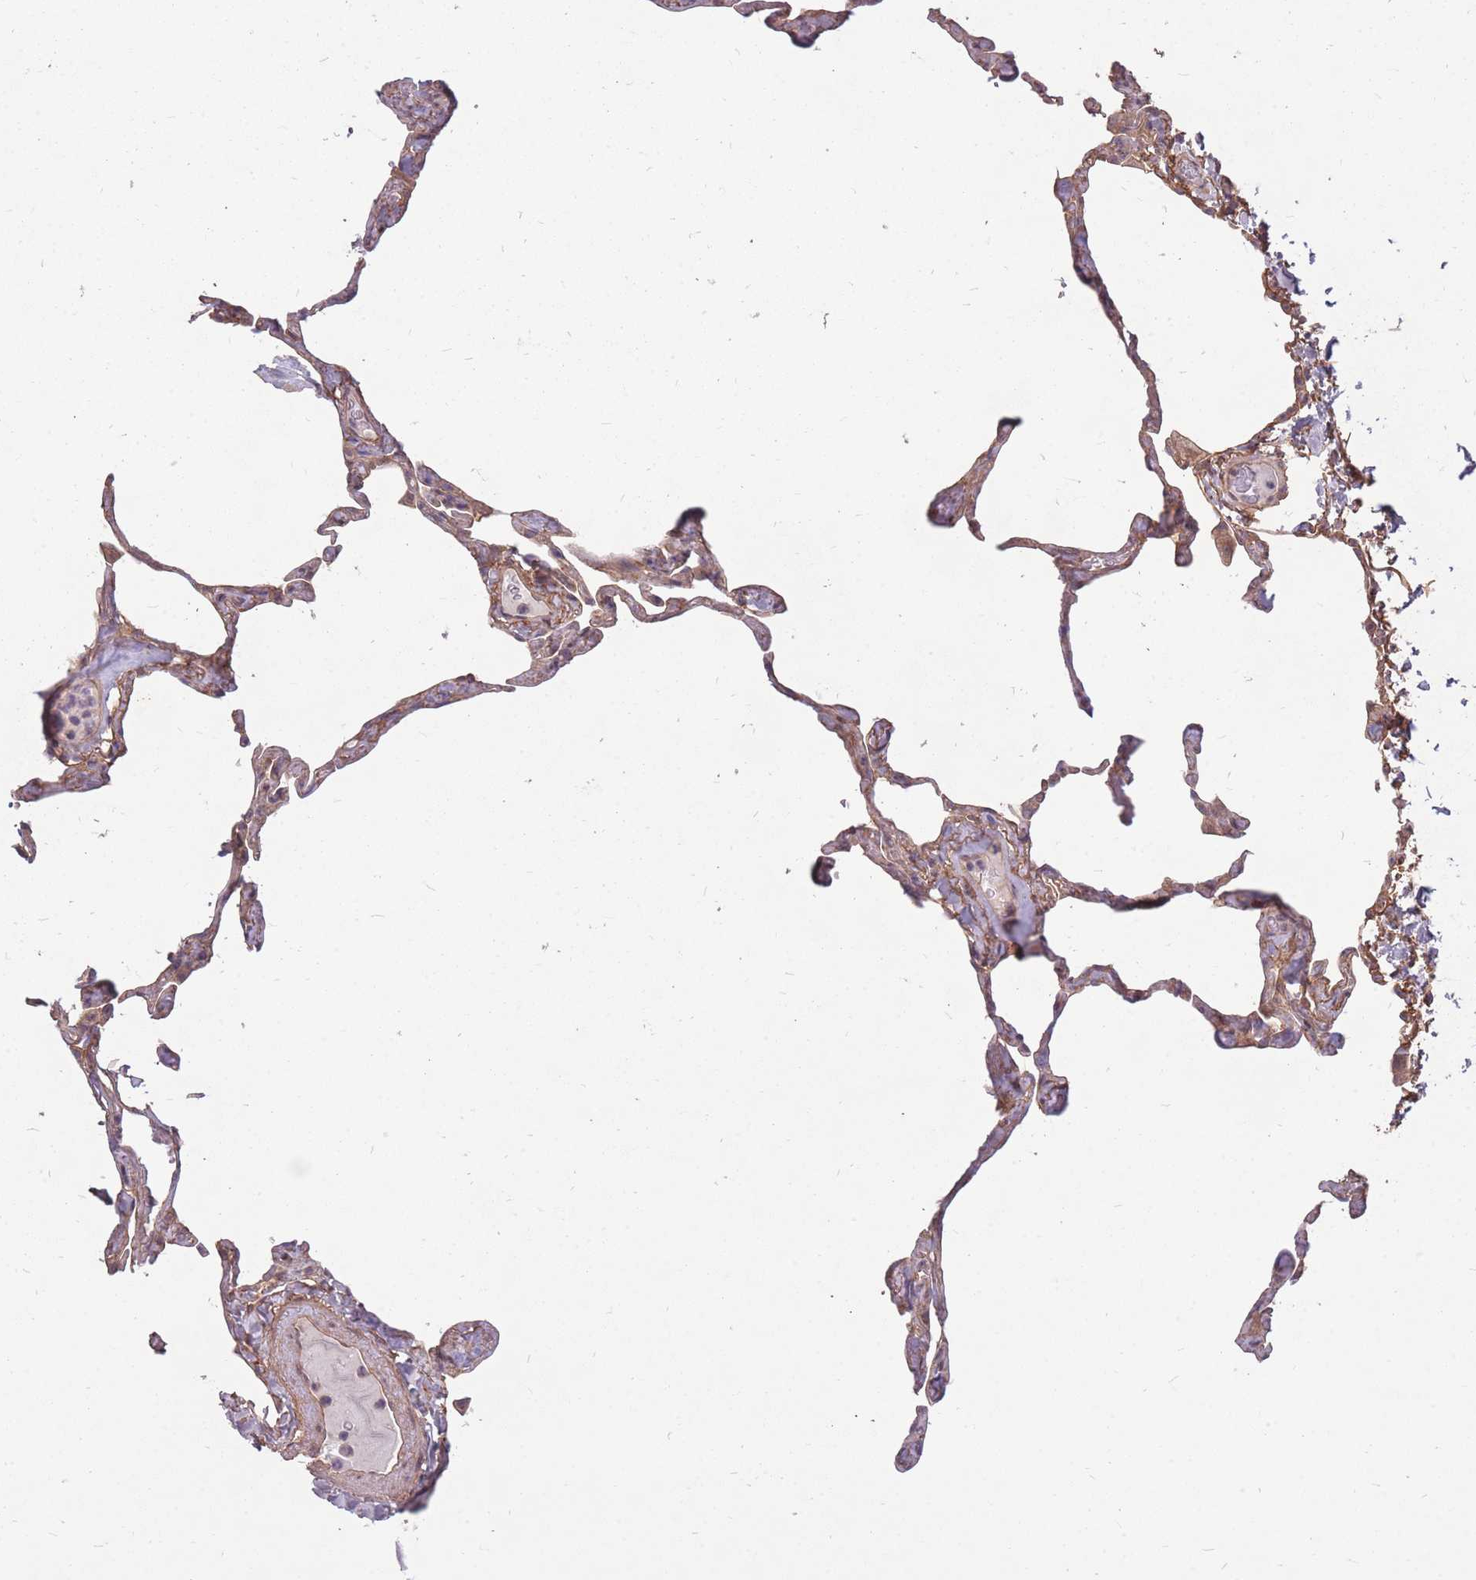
{"staining": {"intensity": "weak", "quantity": "25%-75%", "location": "cytoplasmic/membranous"}, "tissue": "lung", "cell_type": "Alveolar cells", "image_type": "normal", "snomed": [{"axis": "morphology", "description": "Normal tissue, NOS"}, {"axis": "topography", "description": "Lung"}], "caption": "This histopathology image demonstrates normal lung stained with immunohistochemistry (IHC) to label a protein in brown. The cytoplasmic/membranous of alveolar cells show weak positivity for the protein. Nuclei are counter-stained blue.", "gene": "DYNC1LI2", "patient": {"sex": "male", "age": 65}}